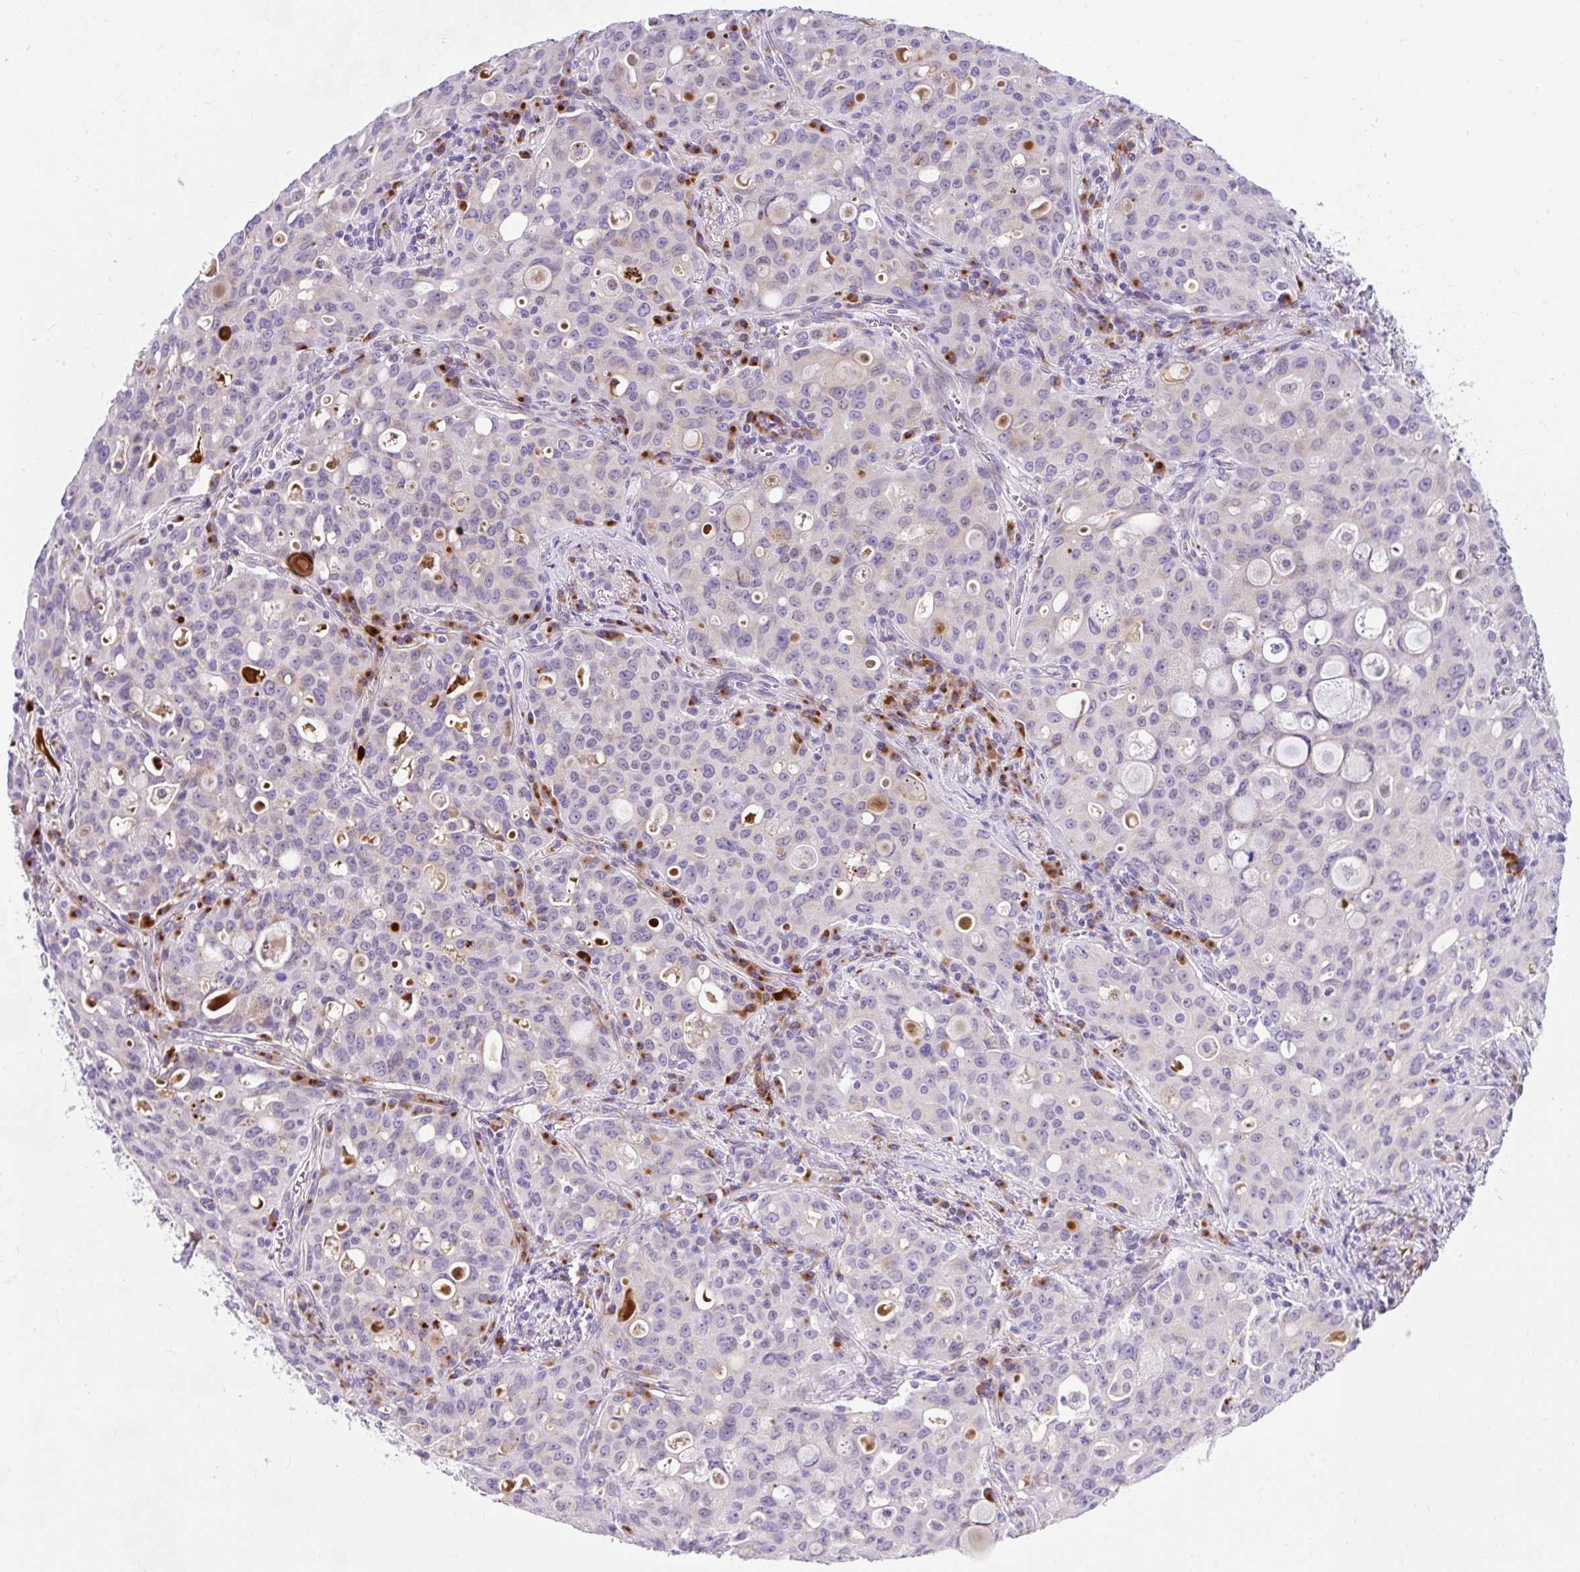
{"staining": {"intensity": "negative", "quantity": "none", "location": "none"}, "tissue": "lung cancer", "cell_type": "Tumor cells", "image_type": "cancer", "snomed": [{"axis": "morphology", "description": "Adenocarcinoma, NOS"}, {"axis": "topography", "description": "Lung"}], "caption": "Tumor cells are negative for protein expression in human lung adenocarcinoma.", "gene": "GOLGA8A", "patient": {"sex": "female", "age": 44}}